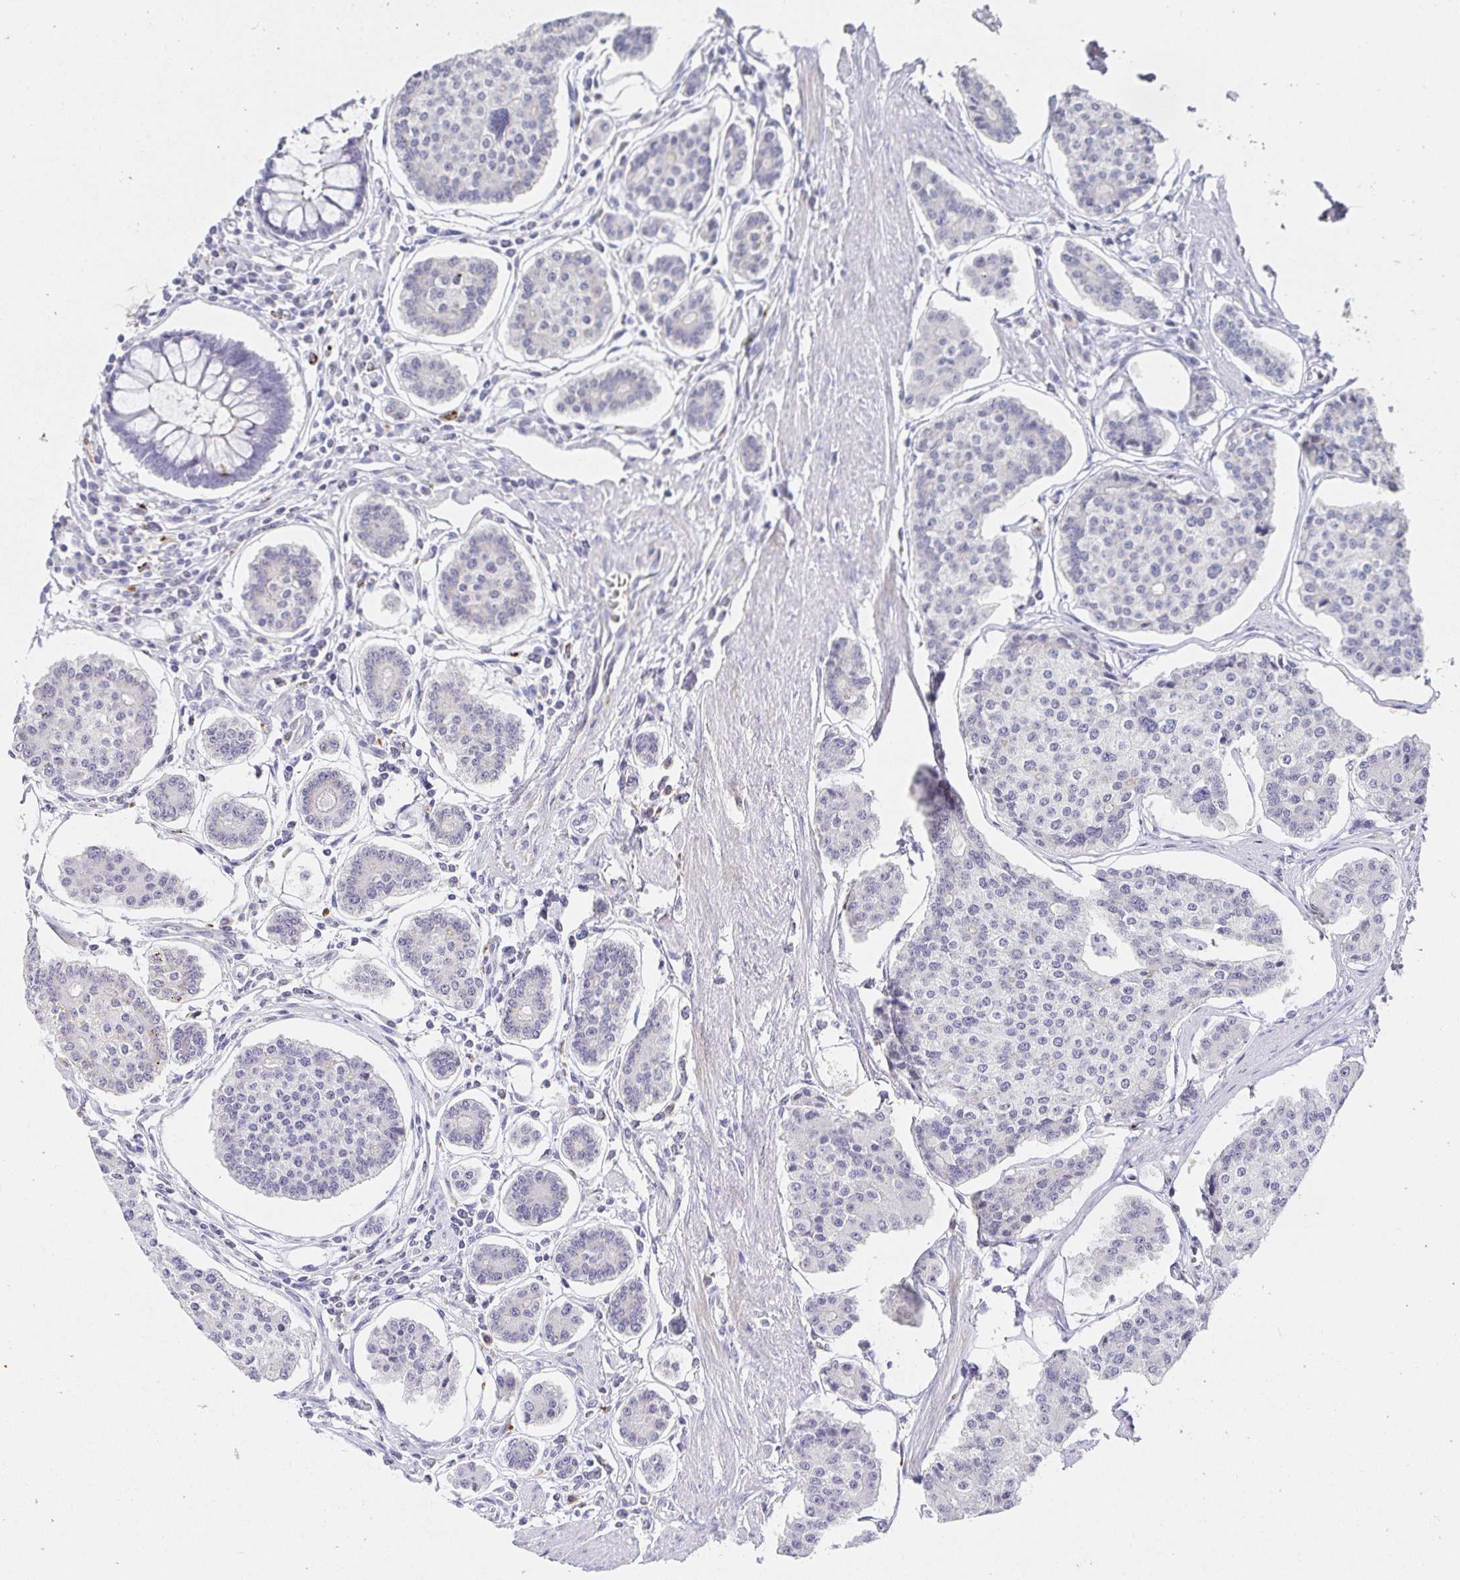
{"staining": {"intensity": "negative", "quantity": "none", "location": "none"}, "tissue": "carcinoid", "cell_type": "Tumor cells", "image_type": "cancer", "snomed": [{"axis": "morphology", "description": "Carcinoid, malignant, NOS"}, {"axis": "topography", "description": "Small intestine"}], "caption": "DAB immunohistochemical staining of carcinoid (malignant) displays no significant expression in tumor cells.", "gene": "PDX1", "patient": {"sex": "female", "age": 65}}